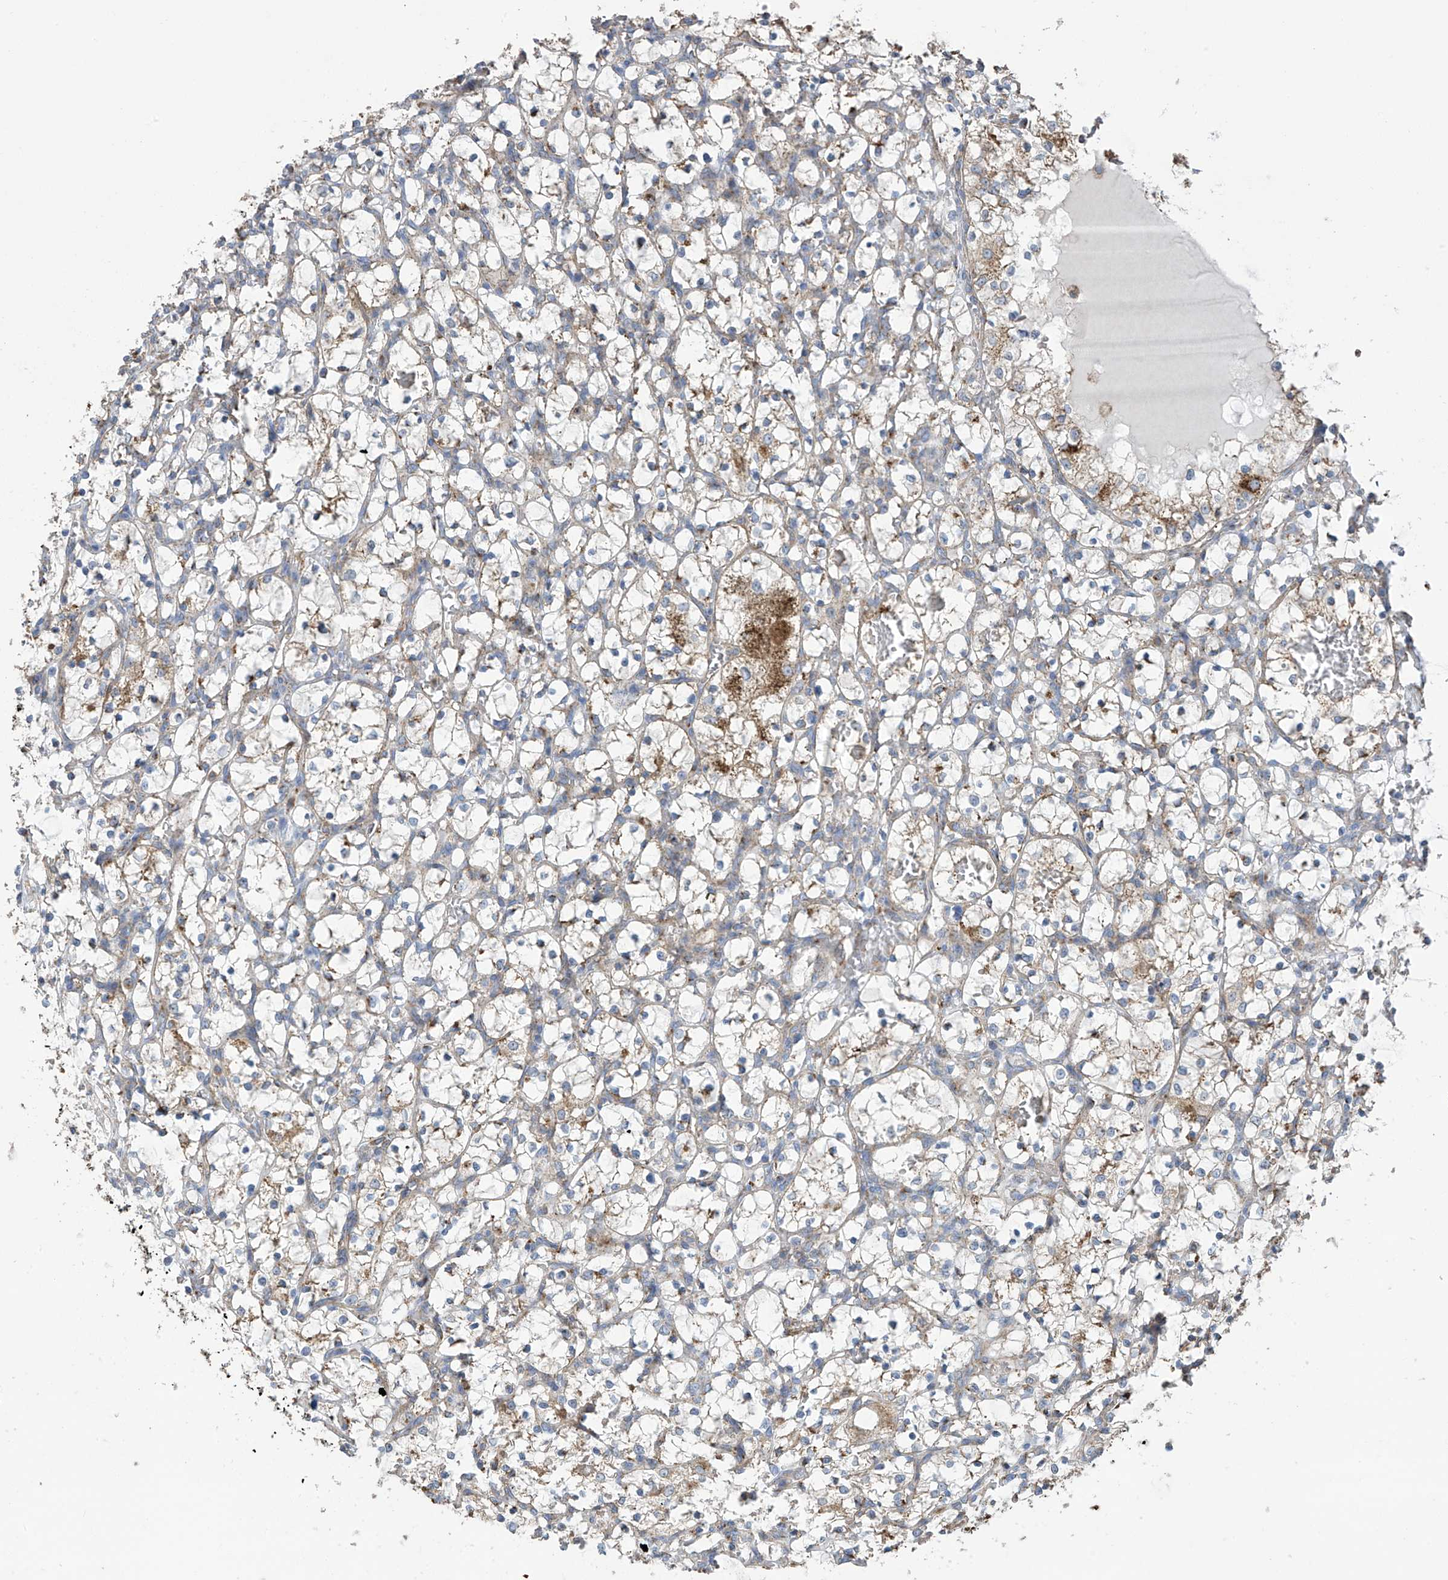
{"staining": {"intensity": "strong", "quantity": "<25%", "location": "cytoplasmic/membranous"}, "tissue": "renal cancer", "cell_type": "Tumor cells", "image_type": "cancer", "snomed": [{"axis": "morphology", "description": "Adenocarcinoma, NOS"}, {"axis": "topography", "description": "Kidney"}], "caption": "Protein analysis of renal adenocarcinoma tissue displays strong cytoplasmic/membranous expression in approximately <25% of tumor cells.", "gene": "ITM2B", "patient": {"sex": "female", "age": 69}}